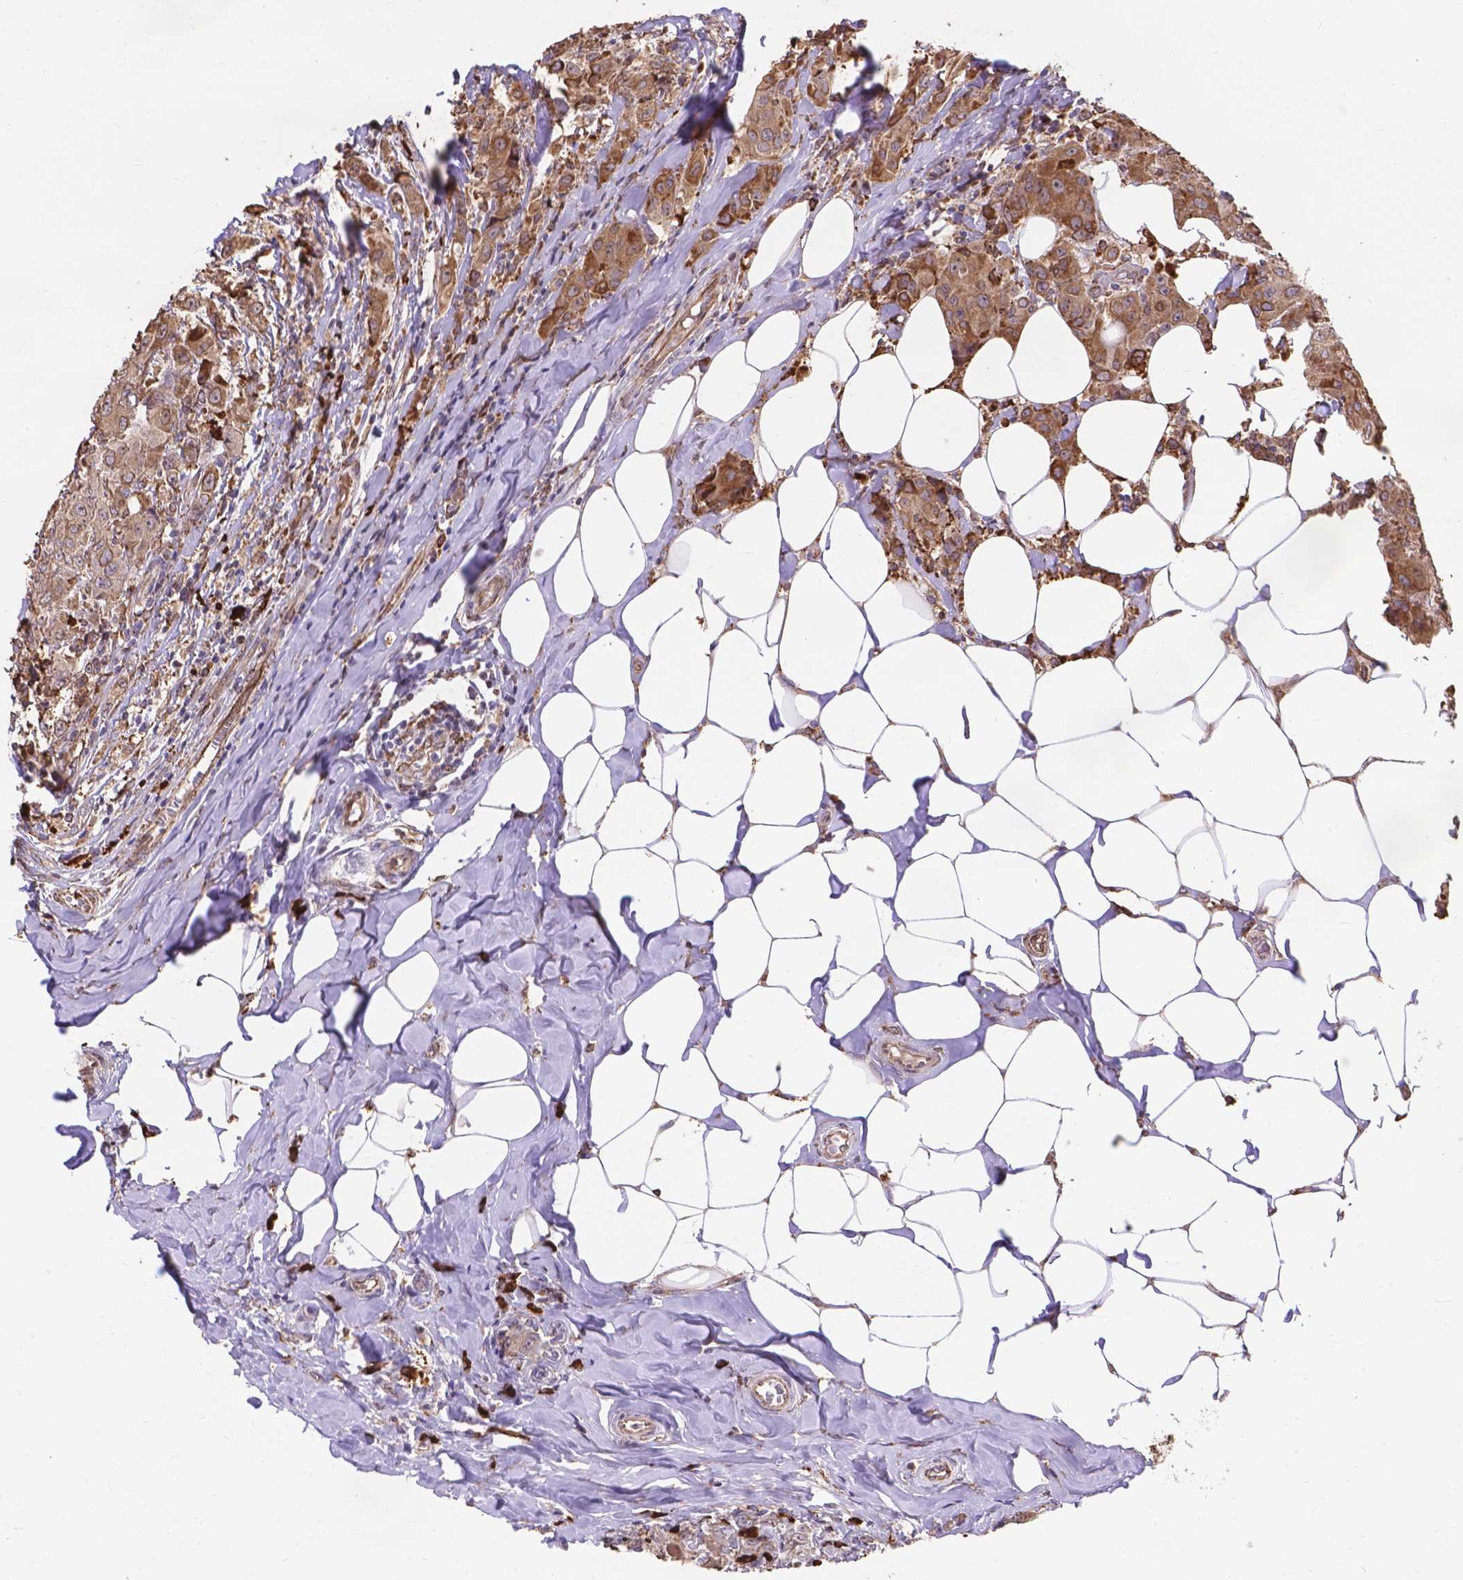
{"staining": {"intensity": "moderate", "quantity": ">75%", "location": "cytoplasmic/membranous"}, "tissue": "breast cancer", "cell_type": "Tumor cells", "image_type": "cancer", "snomed": [{"axis": "morphology", "description": "Normal tissue, NOS"}, {"axis": "morphology", "description": "Duct carcinoma"}, {"axis": "topography", "description": "Breast"}], "caption": "Human breast invasive ductal carcinoma stained for a protein (brown) shows moderate cytoplasmic/membranous positive staining in approximately >75% of tumor cells.", "gene": "IPO11", "patient": {"sex": "female", "age": 43}}